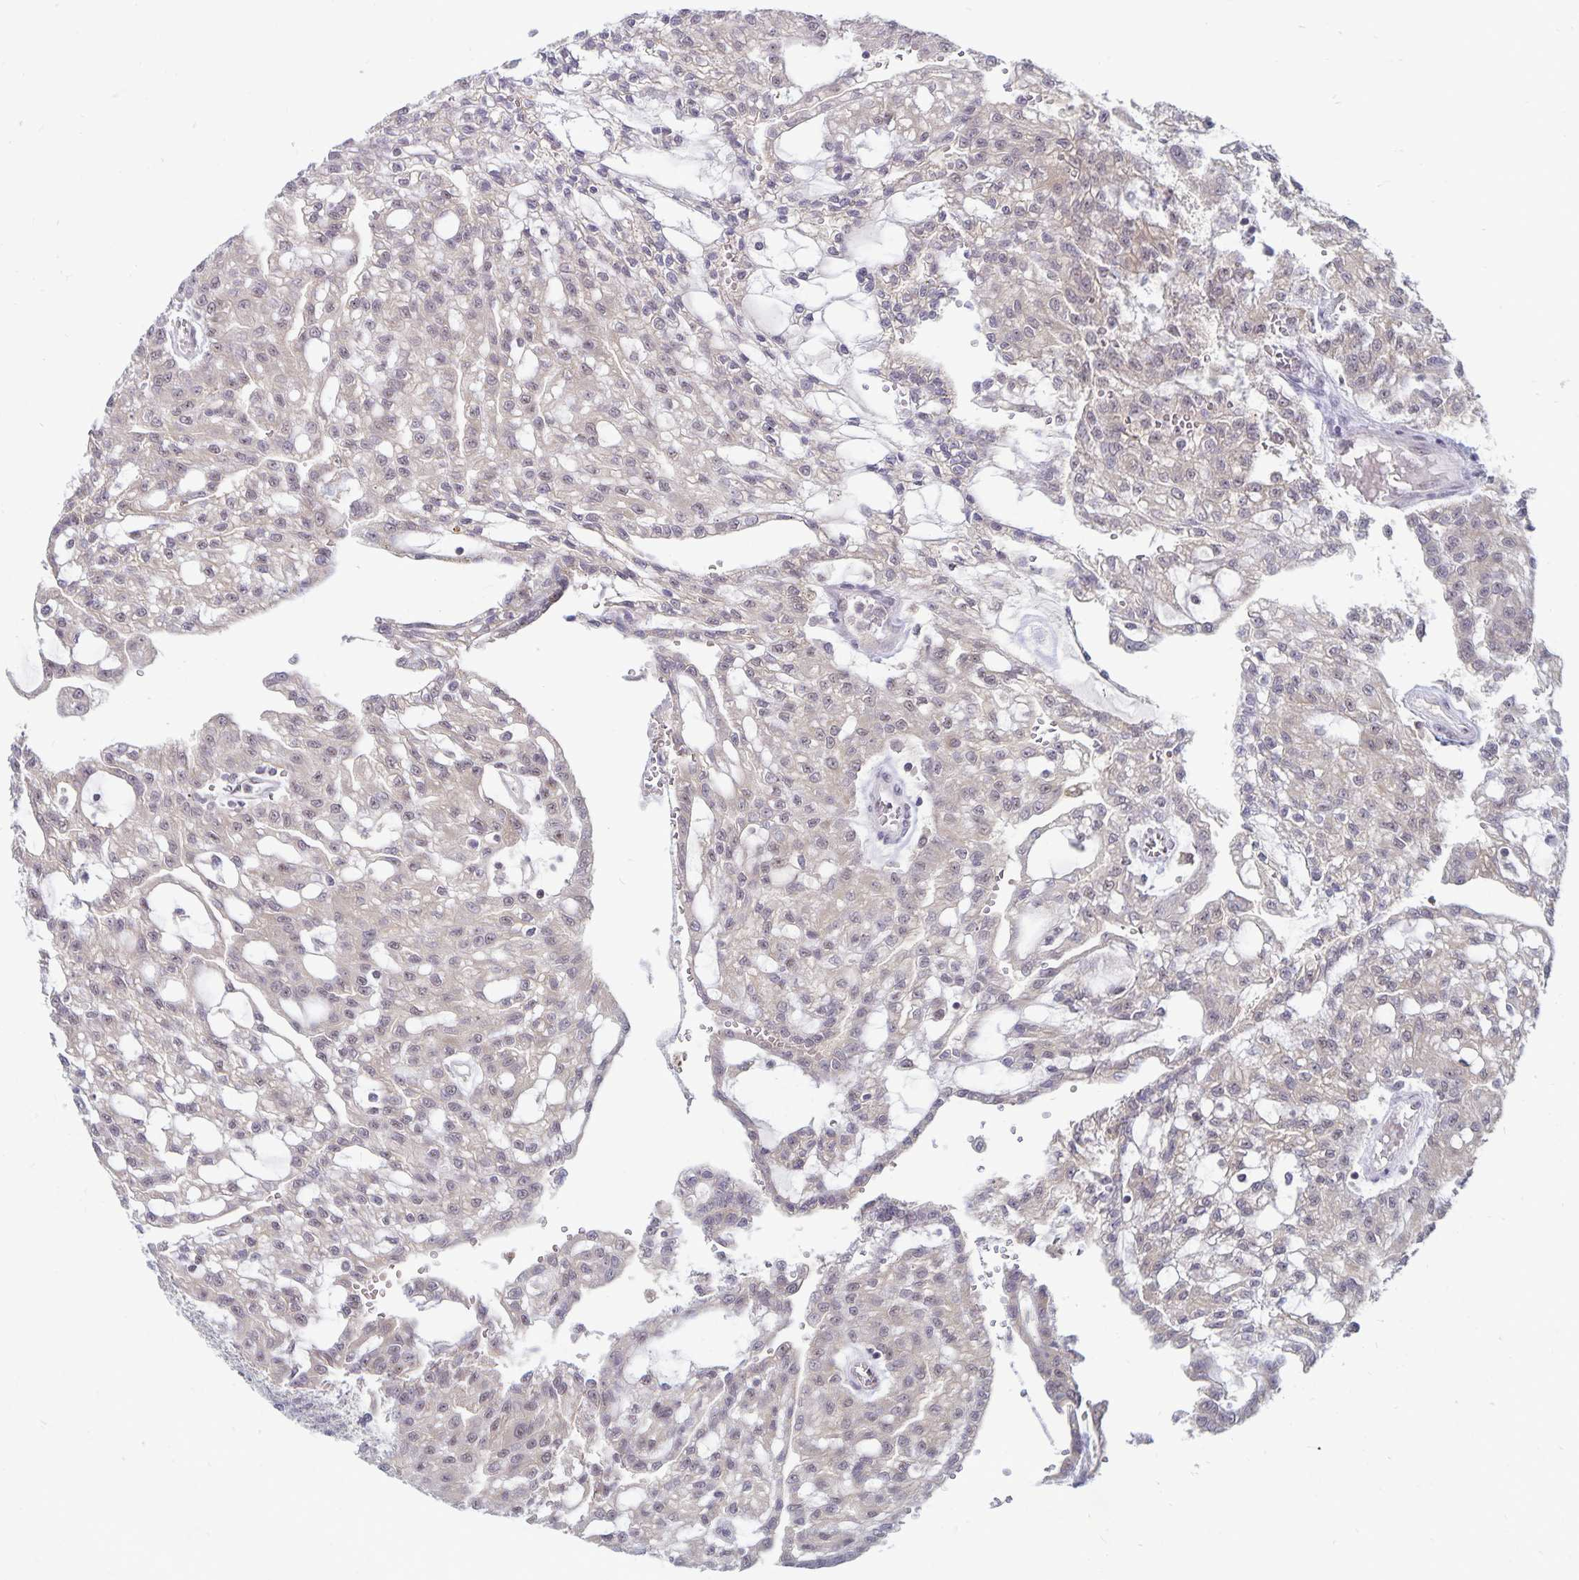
{"staining": {"intensity": "weak", "quantity": "<25%", "location": "nuclear"}, "tissue": "renal cancer", "cell_type": "Tumor cells", "image_type": "cancer", "snomed": [{"axis": "morphology", "description": "Adenocarcinoma, NOS"}, {"axis": "topography", "description": "Kidney"}], "caption": "Tumor cells are negative for brown protein staining in adenocarcinoma (renal).", "gene": "EXOC6B", "patient": {"sex": "male", "age": 63}}